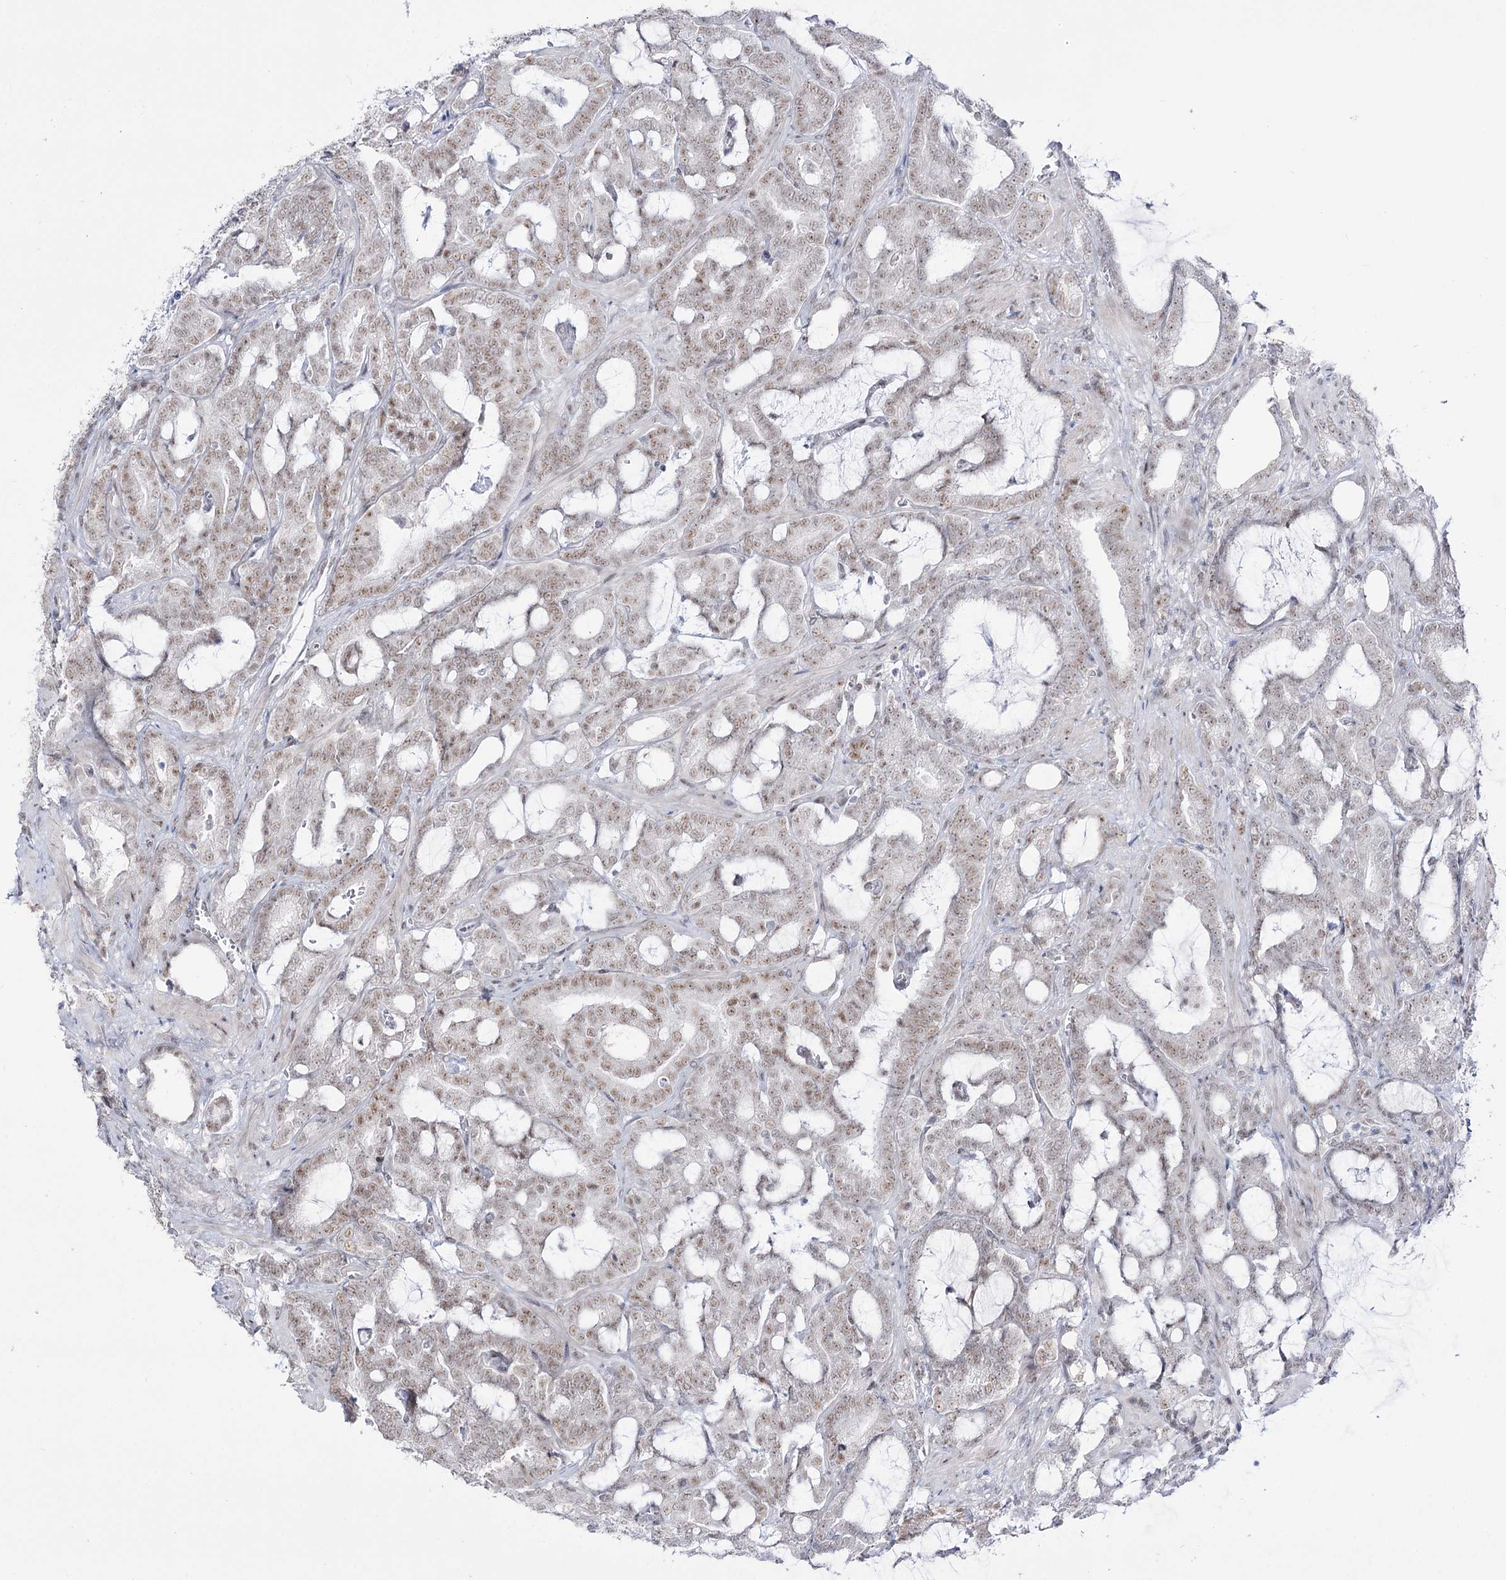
{"staining": {"intensity": "weak", "quantity": ">75%", "location": "nuclear"}, "tissue": "prostate cancer", "cell_type": "Tumor cells", "image_type": "cancer", "snomed": [{"axis": "morphology", "description": "Adenocarcinoma, High grade"}, {"axis": "topography", "description": "Prostate and seminal vesicle, NOS"}], "caption": "A micrograph showing weak nuclear positivity in approximately >75% of tumor cells in prostate adenocarcinoma (high-grade), as visualized by brown immunohistochemical staining.", "gene": "RBM15B", "patient": {"sex": "male", "age": 67}}